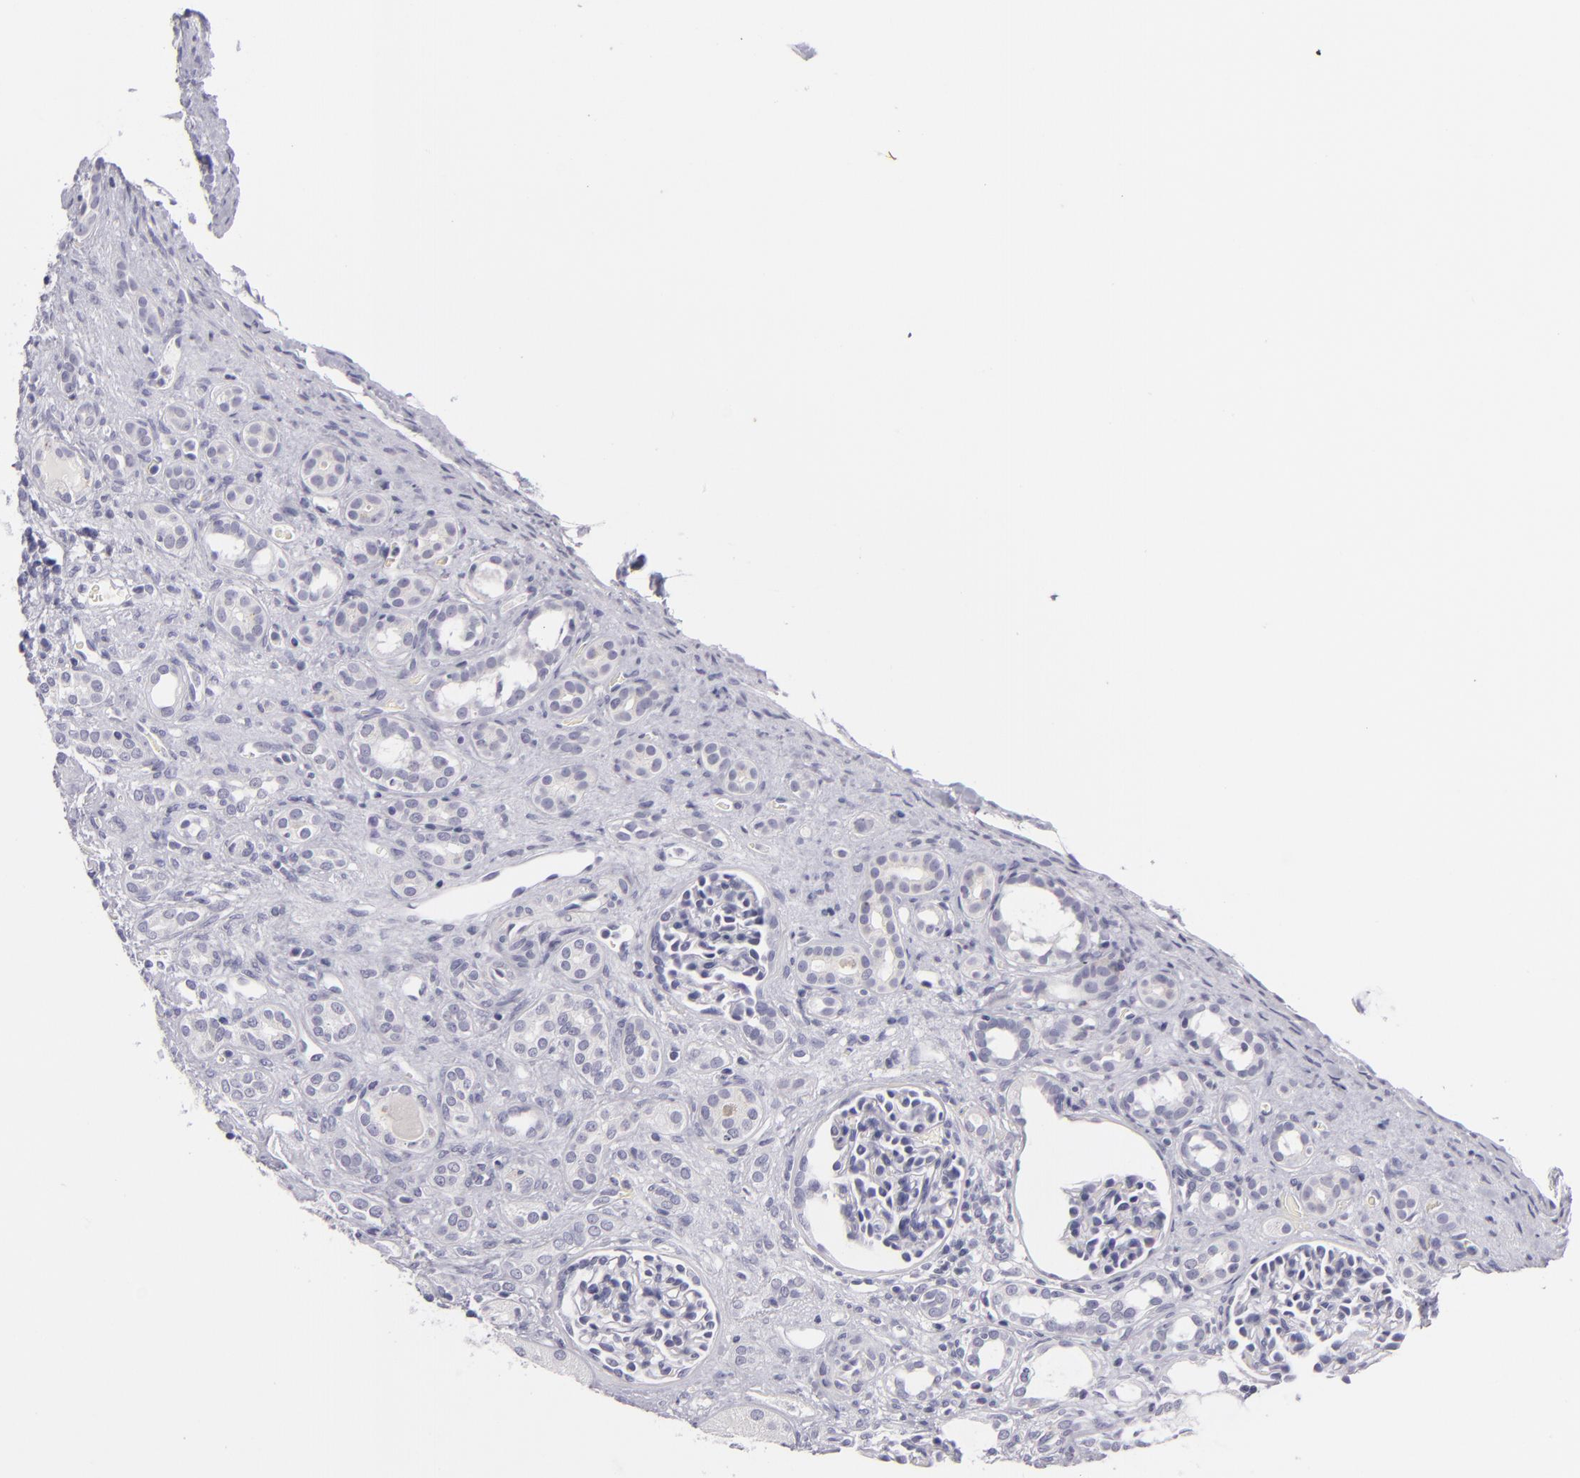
{"staining": {"intensity": "negative", "quantity": "none", "location": "none"}, "tissue": "kidney", "cell_type": "Cells in glomeruli", "image_type": "normal", "snomed": [{"axis": "morphology", "description": "Normal tissue, NOS"}, {"axis": "topography", "description": "Kidney"}], "caption": "Cells in glomeruli show no significant expression in normal kidney. Nuclei are stained in blue.", "gene": "TNNC1", "patient": {"sex": "male", "age": 7}}